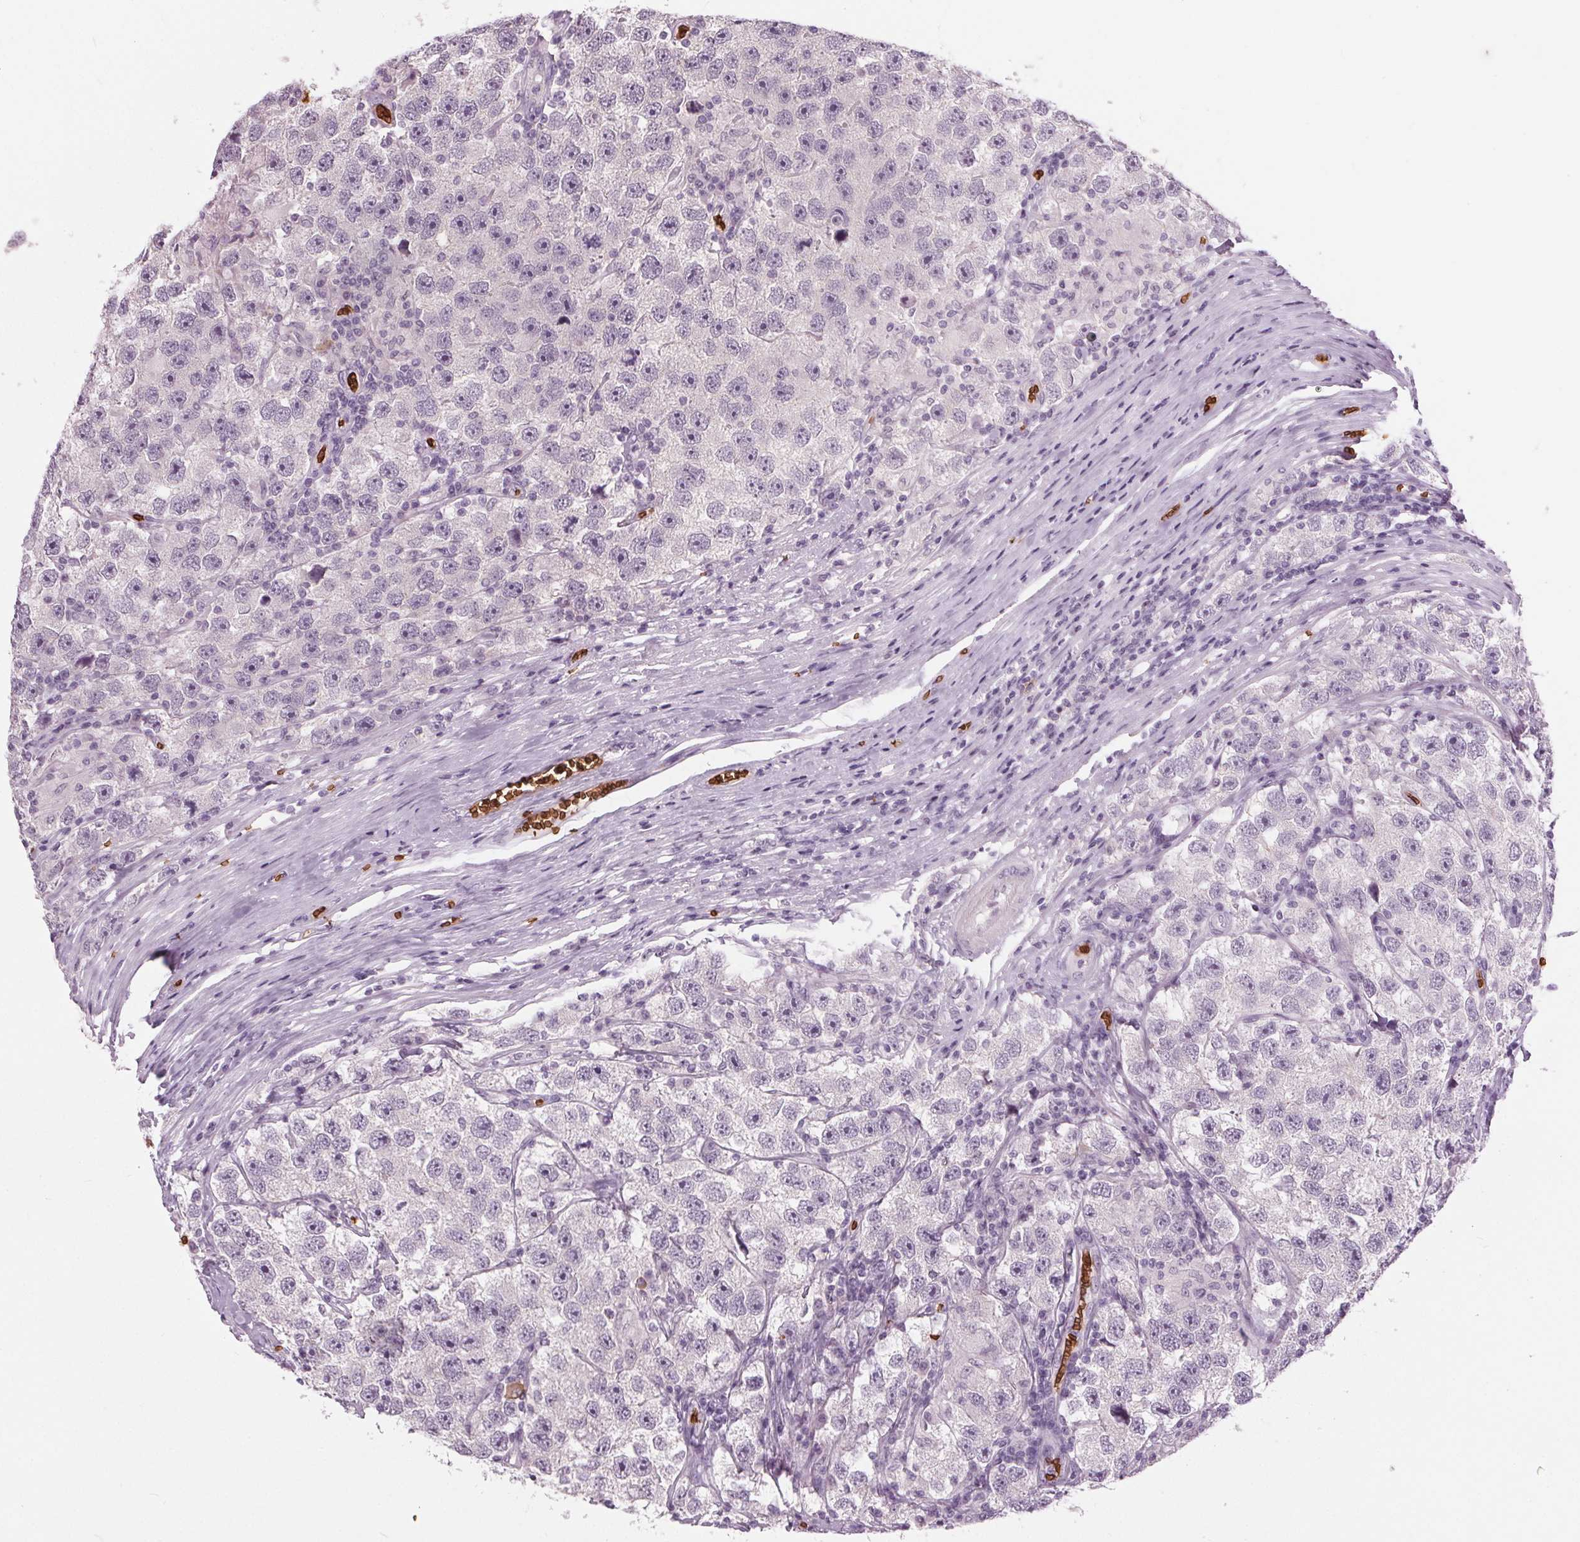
{"staining": {"intensity": "negative", "quantity": "none", "location": "none"}, "tissue": "testis cancer", "cell_type": "Tumor cells", "image_type": "cancer", "snomed": [{"axis": "morphology", "description": "Seminoma, NOS"}, {"axis": "topography", "description": "Testis"}], "caption": "Human testis cancer stained for a protein using immunohistochemistry exhibits no positivity in tumor cells.", "gene": "SLC4A1", "patient": {"sex": "male", "age": 26}}